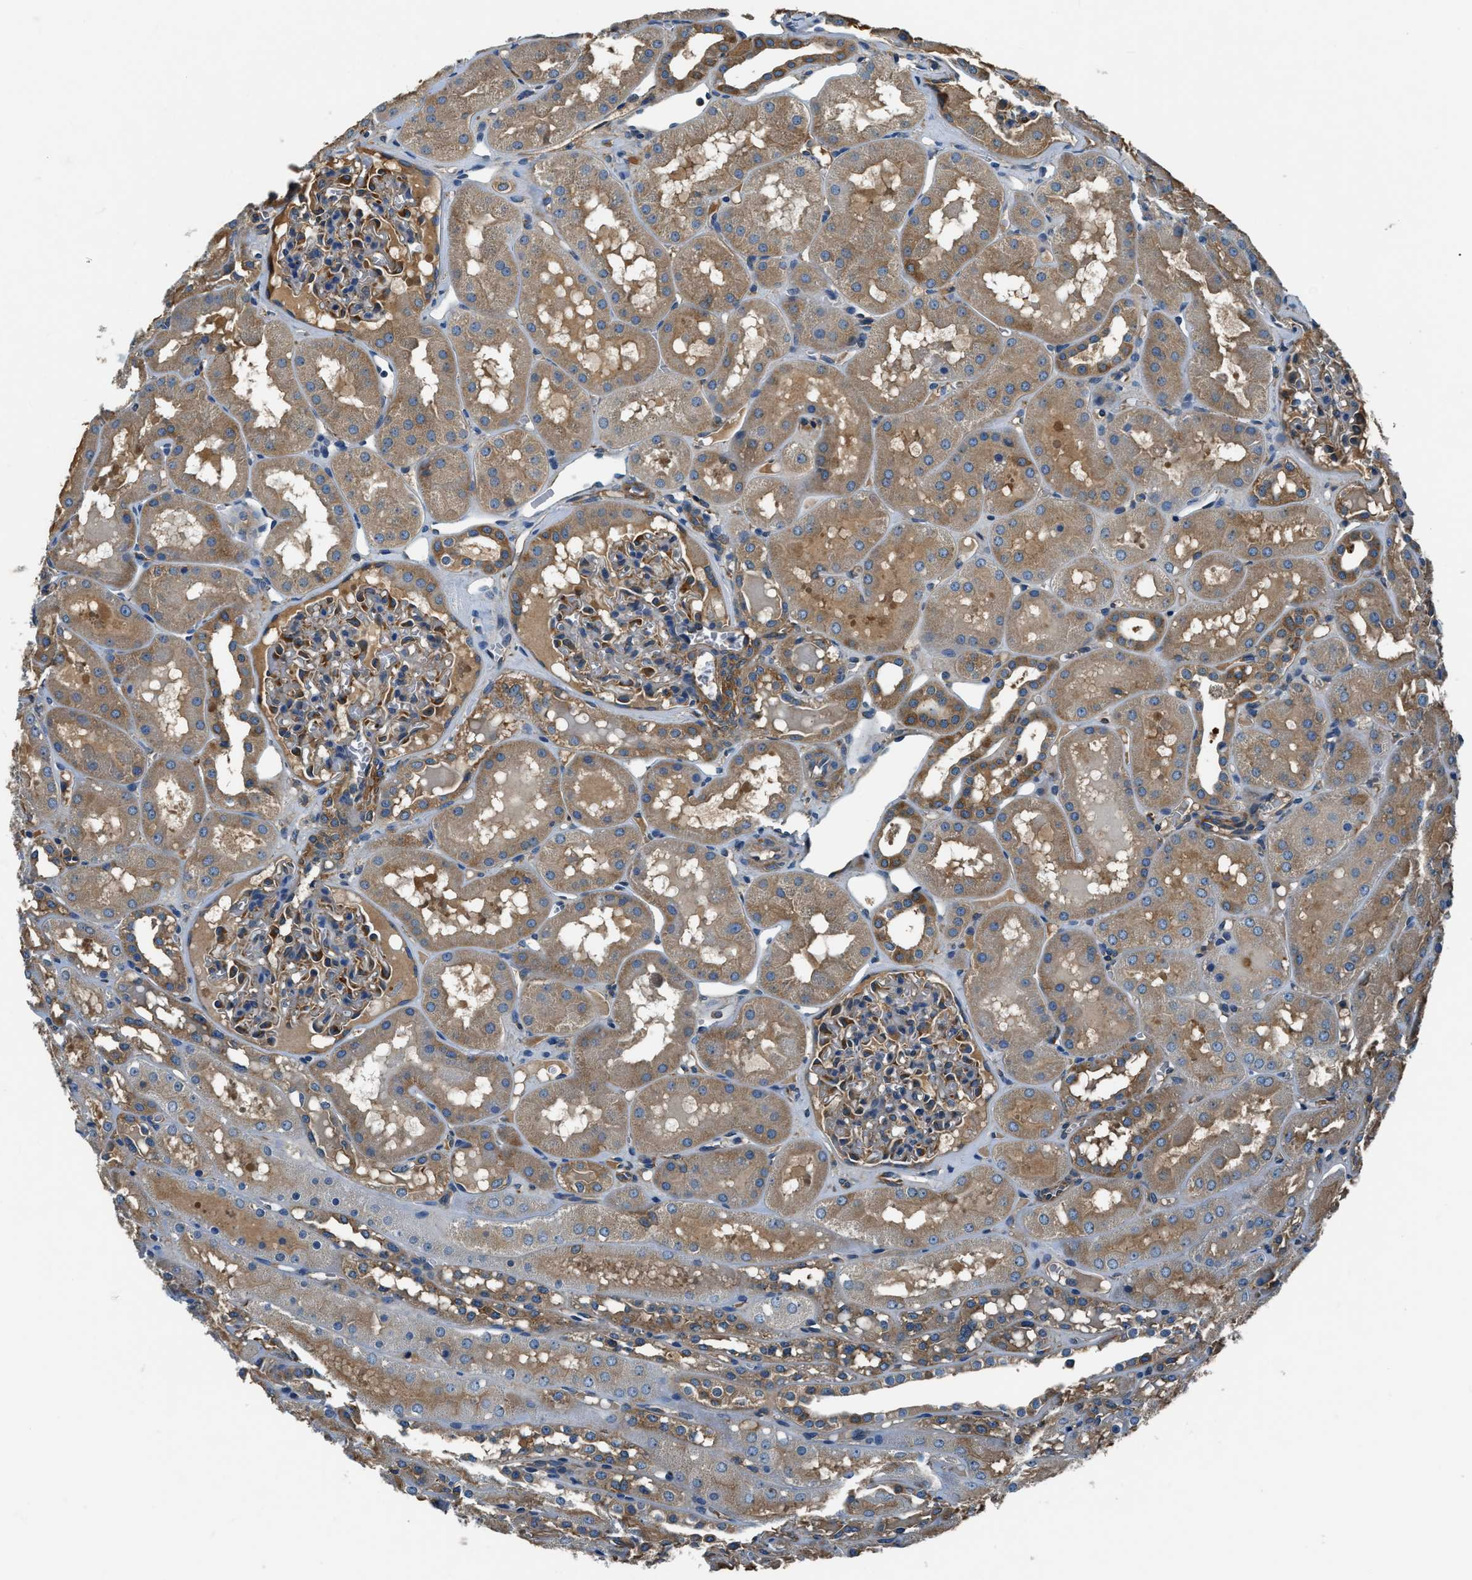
{"staining": {"intensity": "strong", "quantity": "25%-75%", "location": "cytoplasmic/membranous"}, "tissue": "kidney", "cell_type": "Cells in glomeruli", "image_type": "normal", "snomed": [{"axis": "morphology", "description": "Normal tissue, NOS"}, {"axis": "topography", "description": "Kidney"}, {"axis": "topography", "description": "Urinary bladder"}], "caption": "Protein staining demonstrates strong cytoplasmic/membranous positivity in about 25%-75% of cells in glomeruli in normal kidney.", "gene": "EEA1", "patient": {"sex": "male", "age": 16}}